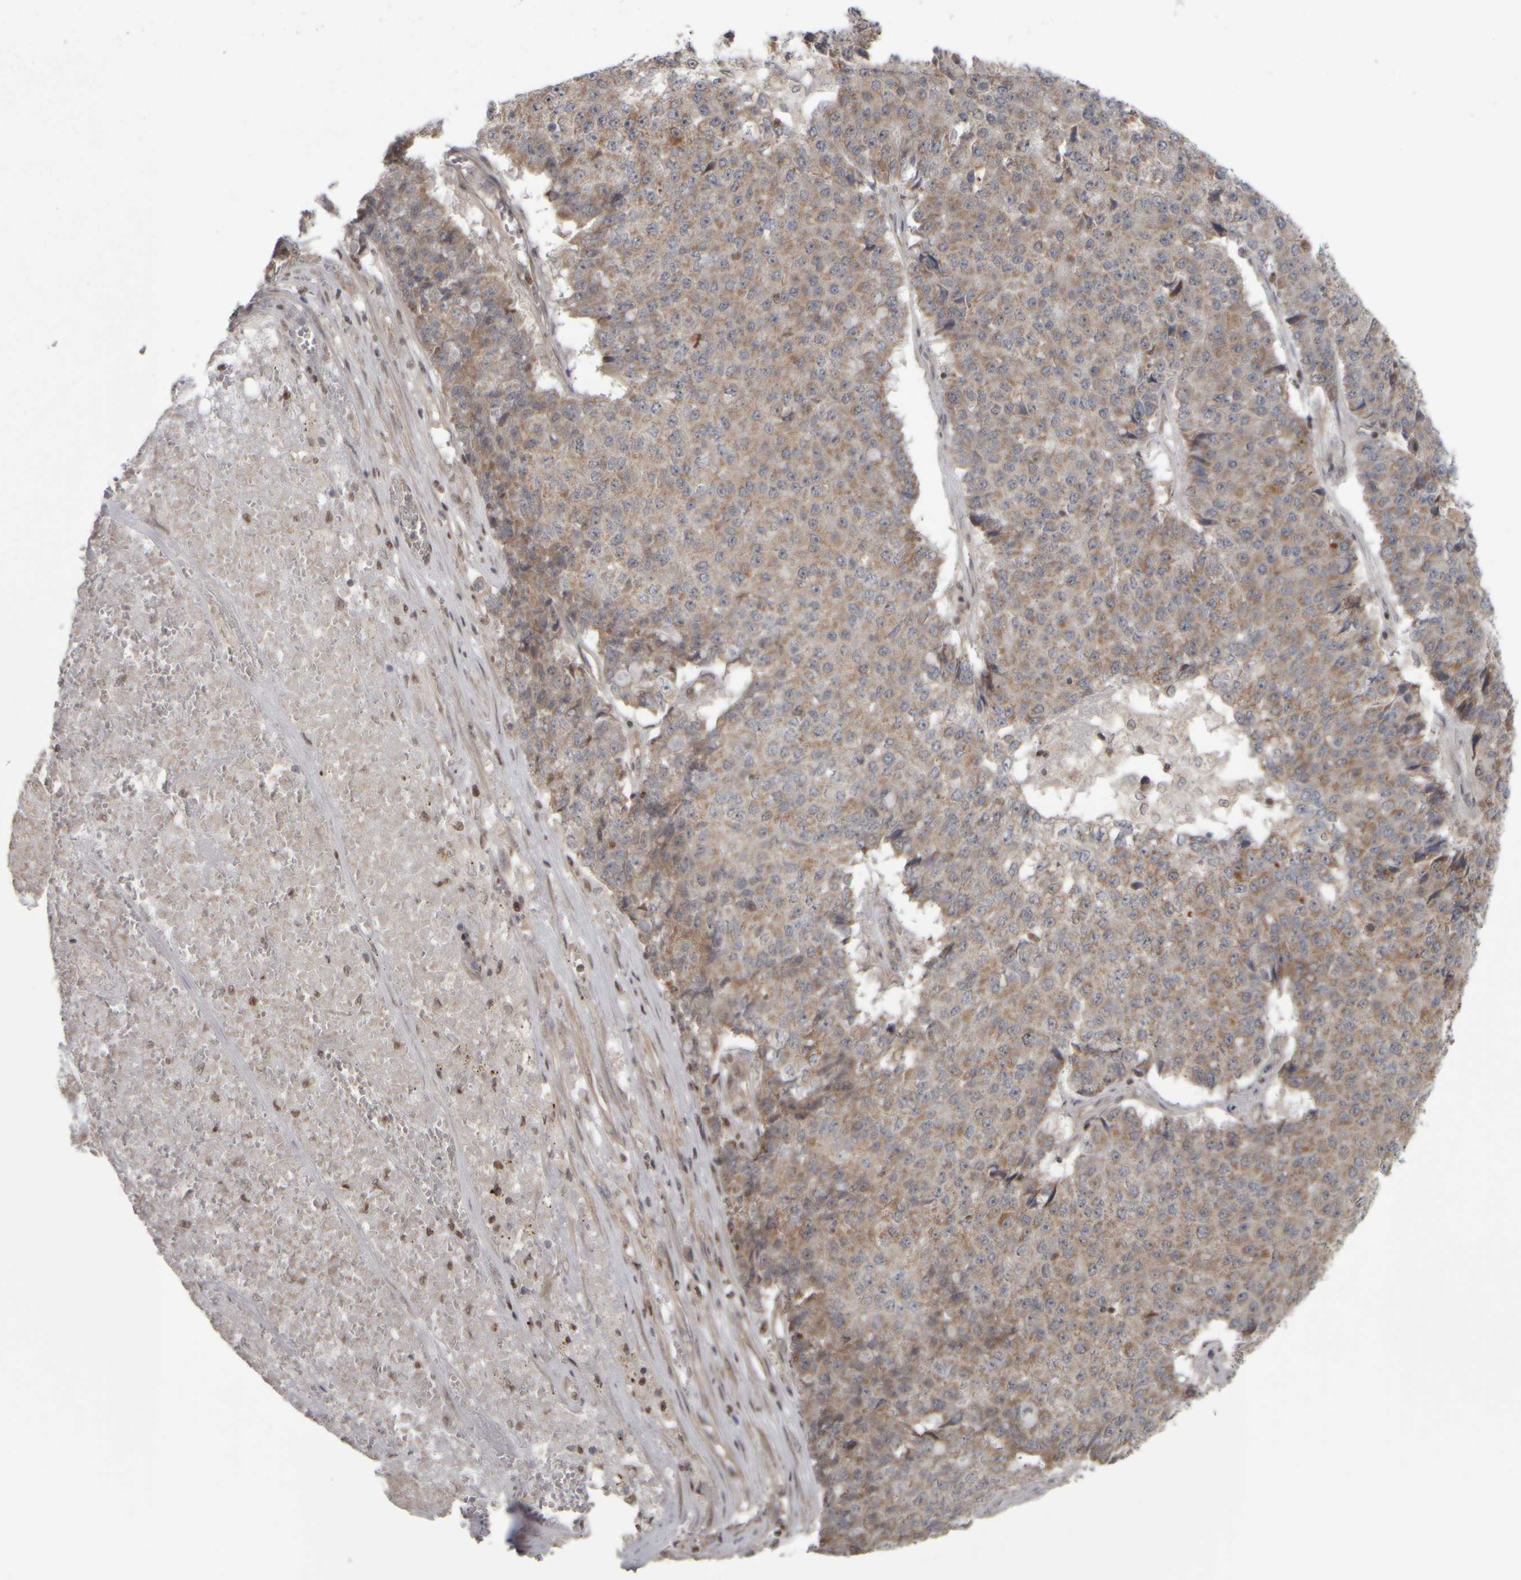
{"staining": {"intensity": "weak", "quantity": "25%-75%", "location": "cytoplasmic/membranous"}, "tissue": "pancreatic cancer", "cell_type": "Tumor cells", "image_type": "cancer", "snomed": [{"axis": "morphology", "description": "Adenocarcinoma, NOS"}, {"axis": "topography", "description": "Pancreas"}], "caption": "Immunohistochemical staining of human pancreatic adenocarcinoma shows low levels of weak cytoplasmic/membranous protein positivity in approximately 25%-75% of tumor cells.", "gene": "CWC27", "patient": {"sex": "male", "age": 50}}